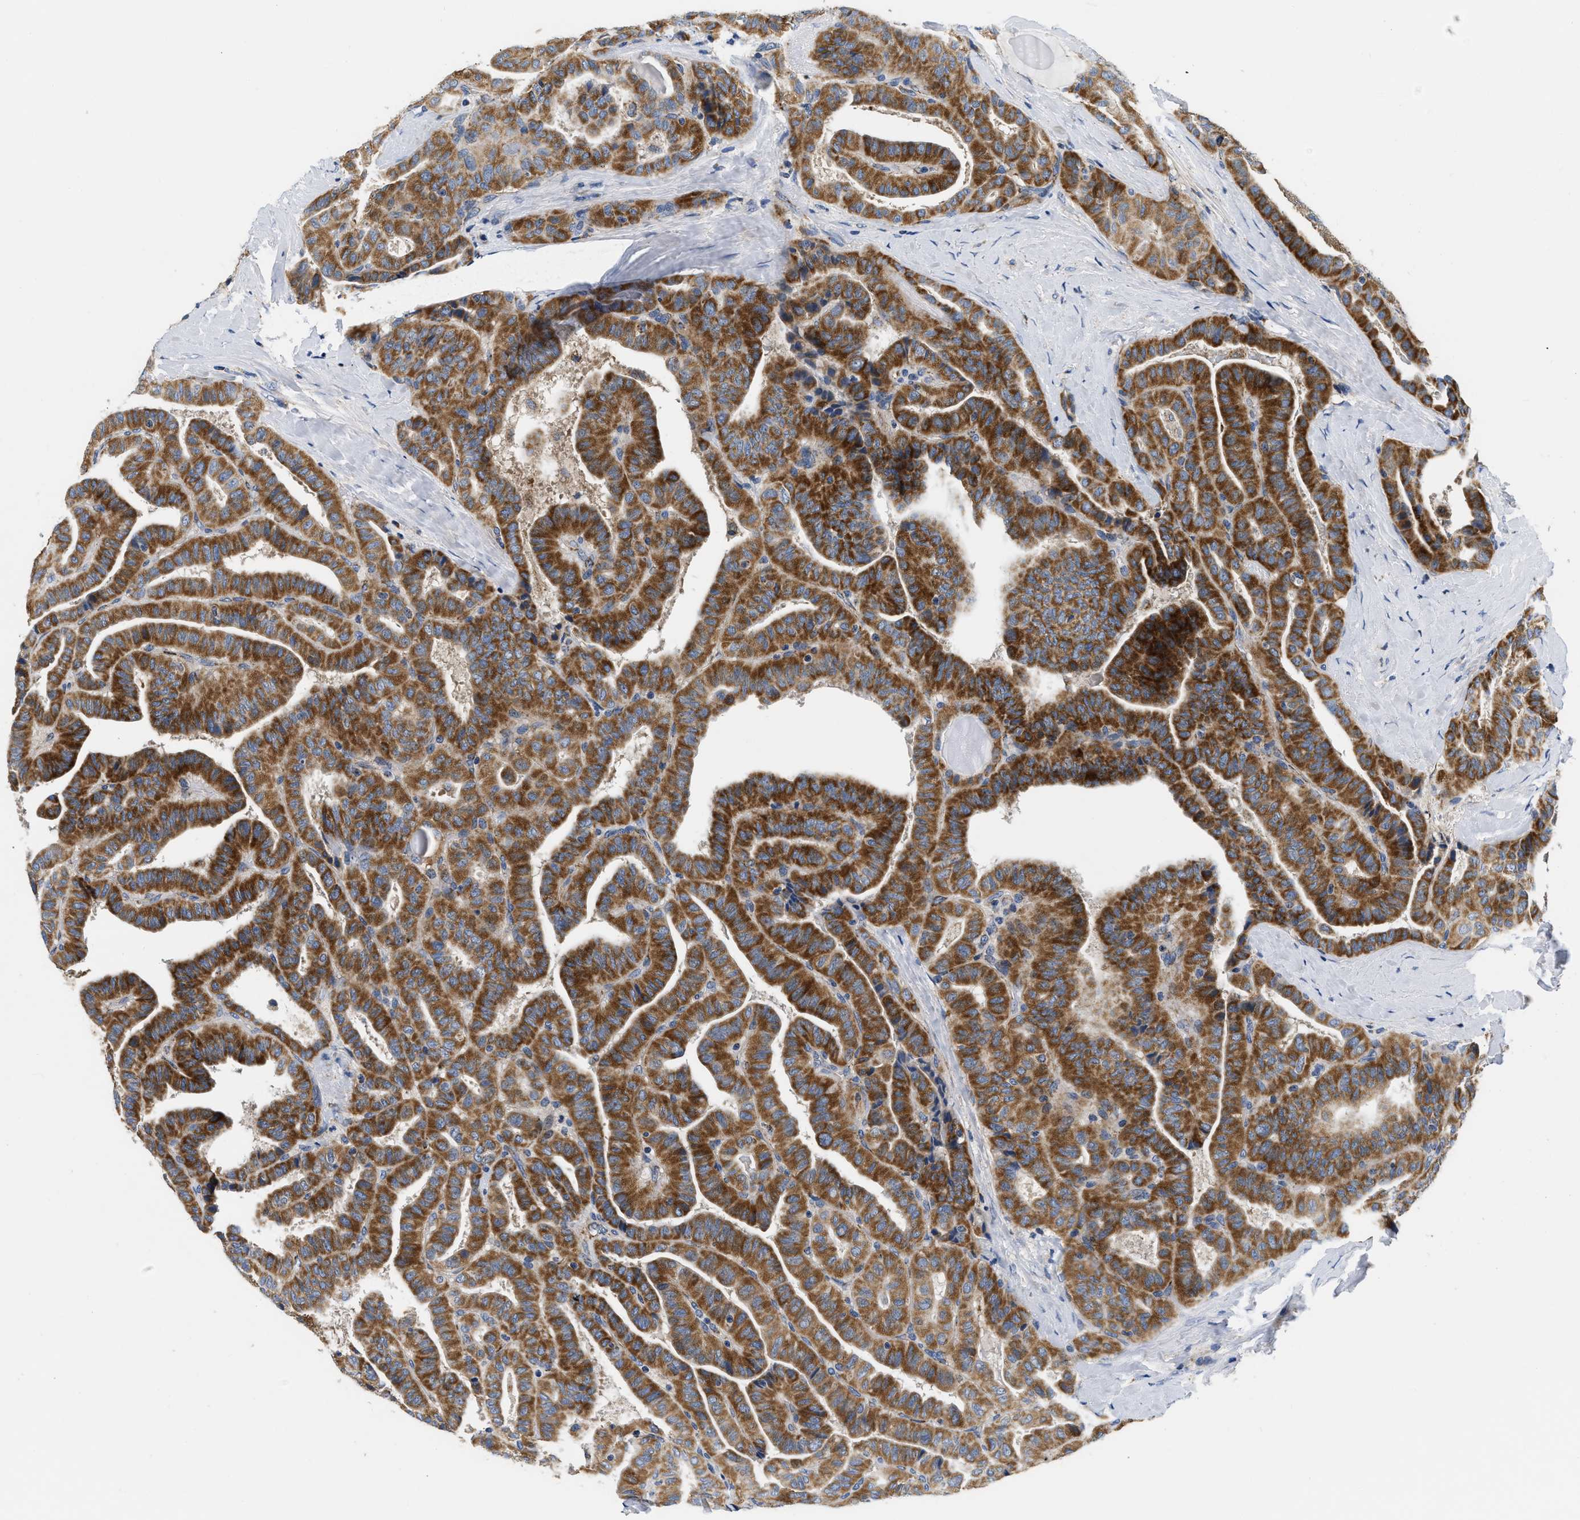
{"staining": {"intensity": "strong", "quantity": ">75%", "location": "cytoplasmic/membranous"}, "tissue": "thyroid cancer", "cell_type": "Tumor cells", "image_type": "cancer", "snomed": [{"axis": "morphology", "description": "Papillary adenocarcinoma, NOS"}, {"axis": "topography", "description": "Thyroid gland"}], "caption": "Strong cytoplasmic/membranous staining is seen in about >75% of tumor cells in papillary adenocarcinoma (thyroid).", "gene": "PDP1", "patient": {"sex": "male", "age": 77}}